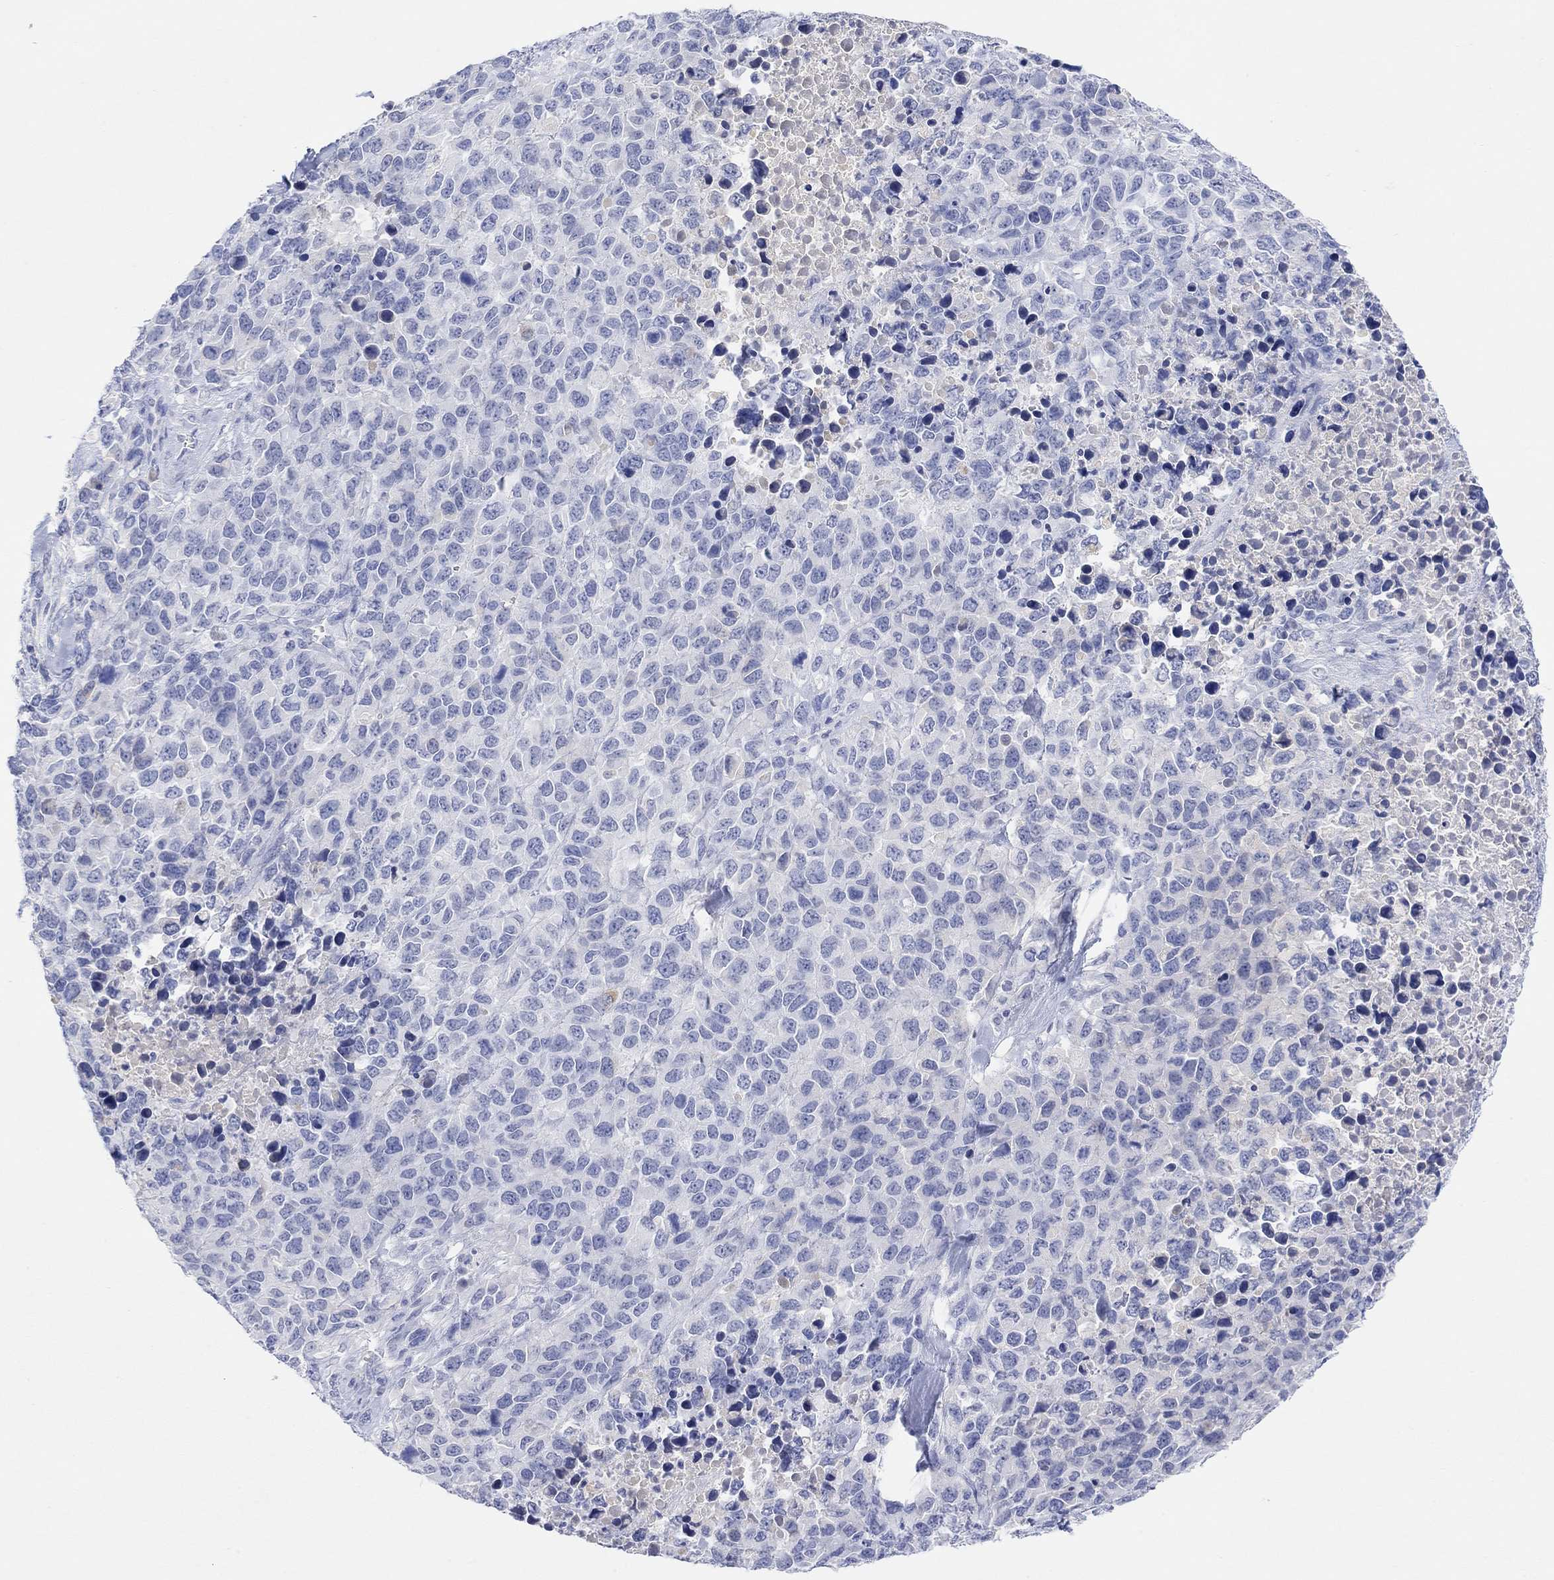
{"staining": {"intensity": "negative", "quantity": "none", "location": "none"}, "tissue": "melanoma", "cell_type": "Tumor cells", "image_type": "cancer", "snomed": [{"axis": "morphology", "description": "Malignant melanoma, Metastatic site"}, {"axis": "topography", "description": "Skin"}], "caption": "Melanoma was stained to show a protein in brown. There is no significant expression in tumor cells. (DAB (3,3'-diaminobenzidine) immunohistochemistry with hematoxylin counter stain).", "gene": "TYR", "patient": {"sex": "male", "age": 84}}